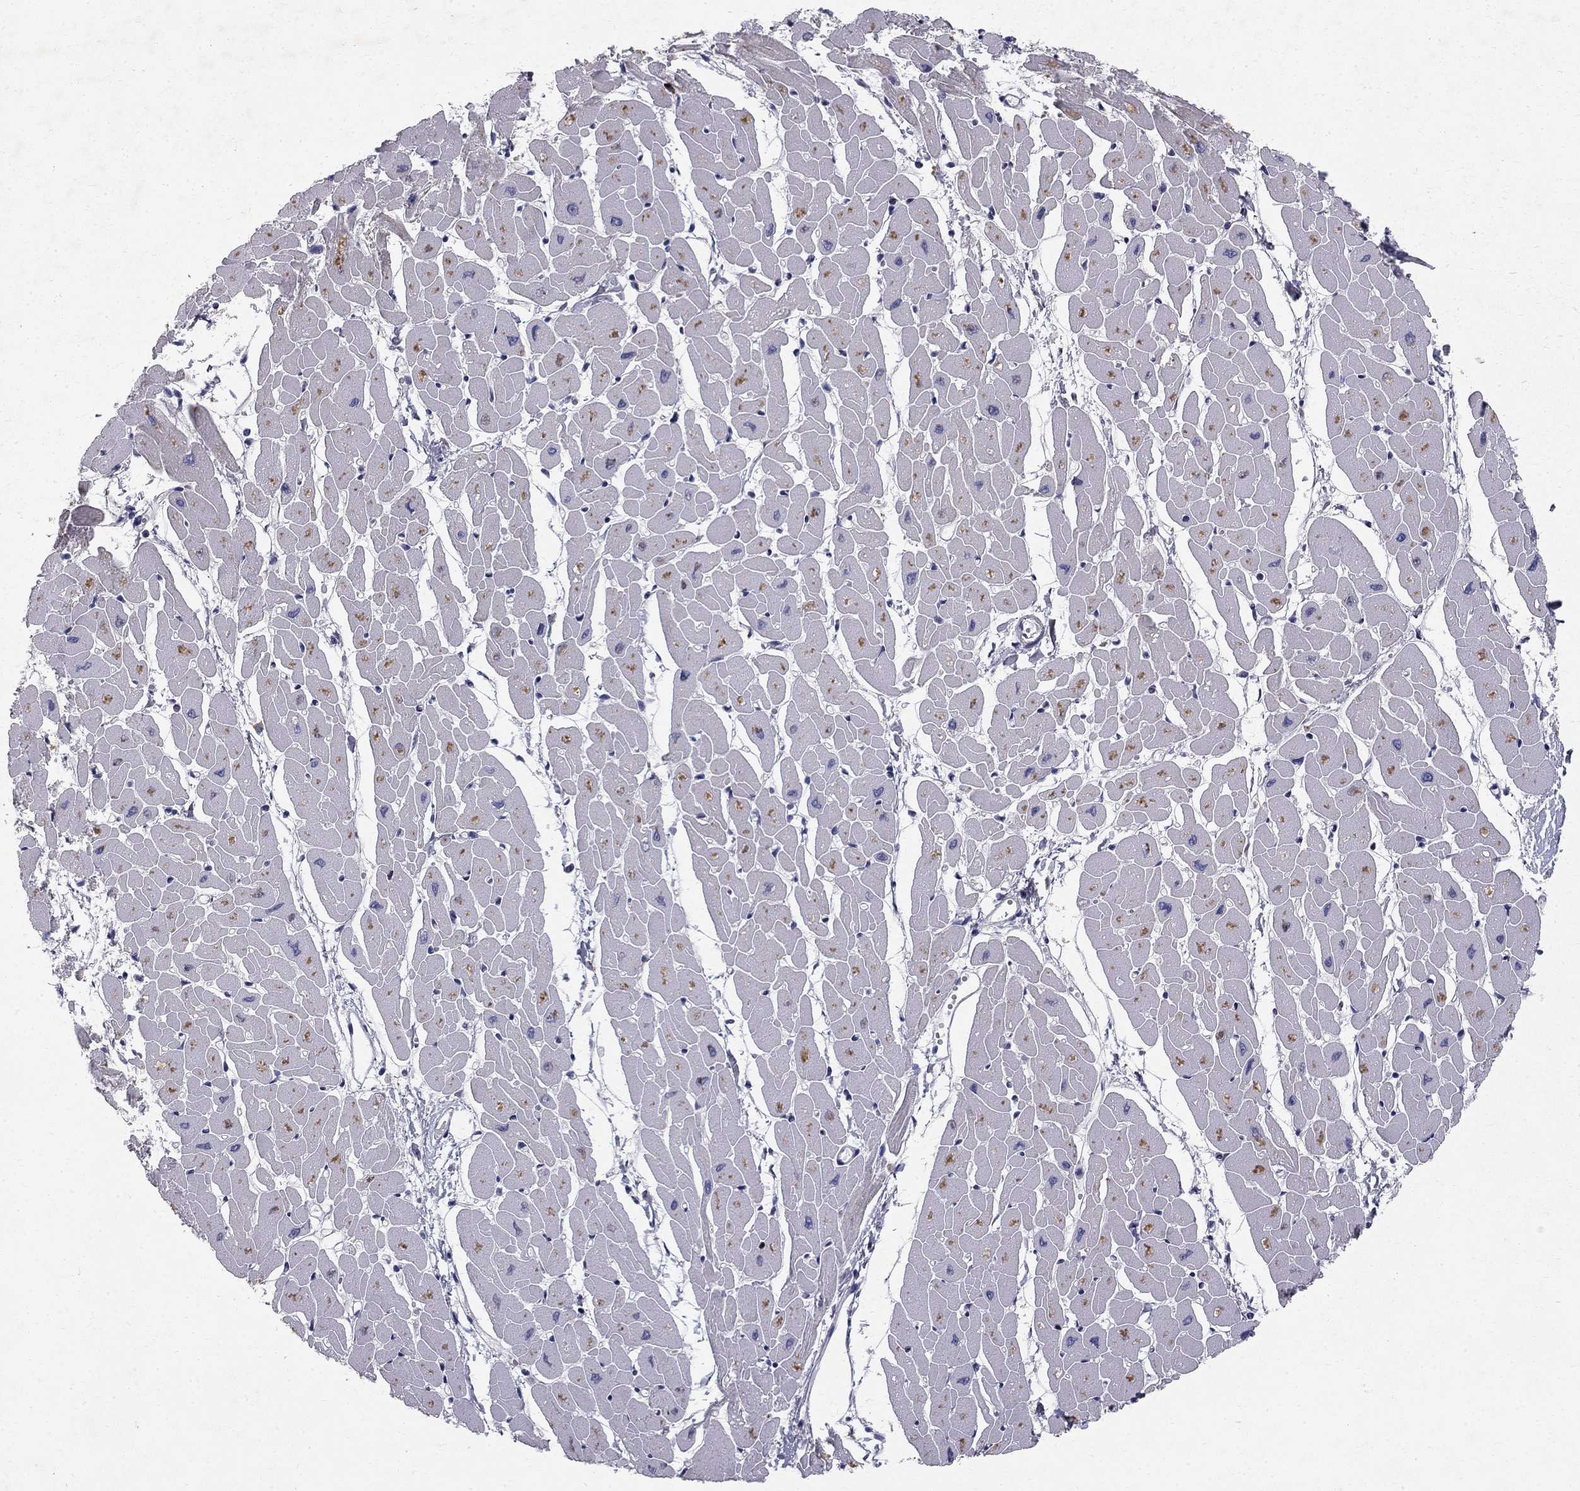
{"staining": {"intensity": "negative", "quantity": "none", "location": "none"}, "tissue": "heart muscle", "cell_type": "Cardiomyocytes", "image_type": "normal", "snomed": [{"axis": "morphology", "description": "Normal tissue, NOS"}, {"axis": "topography", "description": "Heart"}], "caption": "The histopathology image demonstrates no significant expression in cardiomyocytes of heart muscle.", "gene": "CLIC6", "patient": {"sex": "male", "age": 57}}